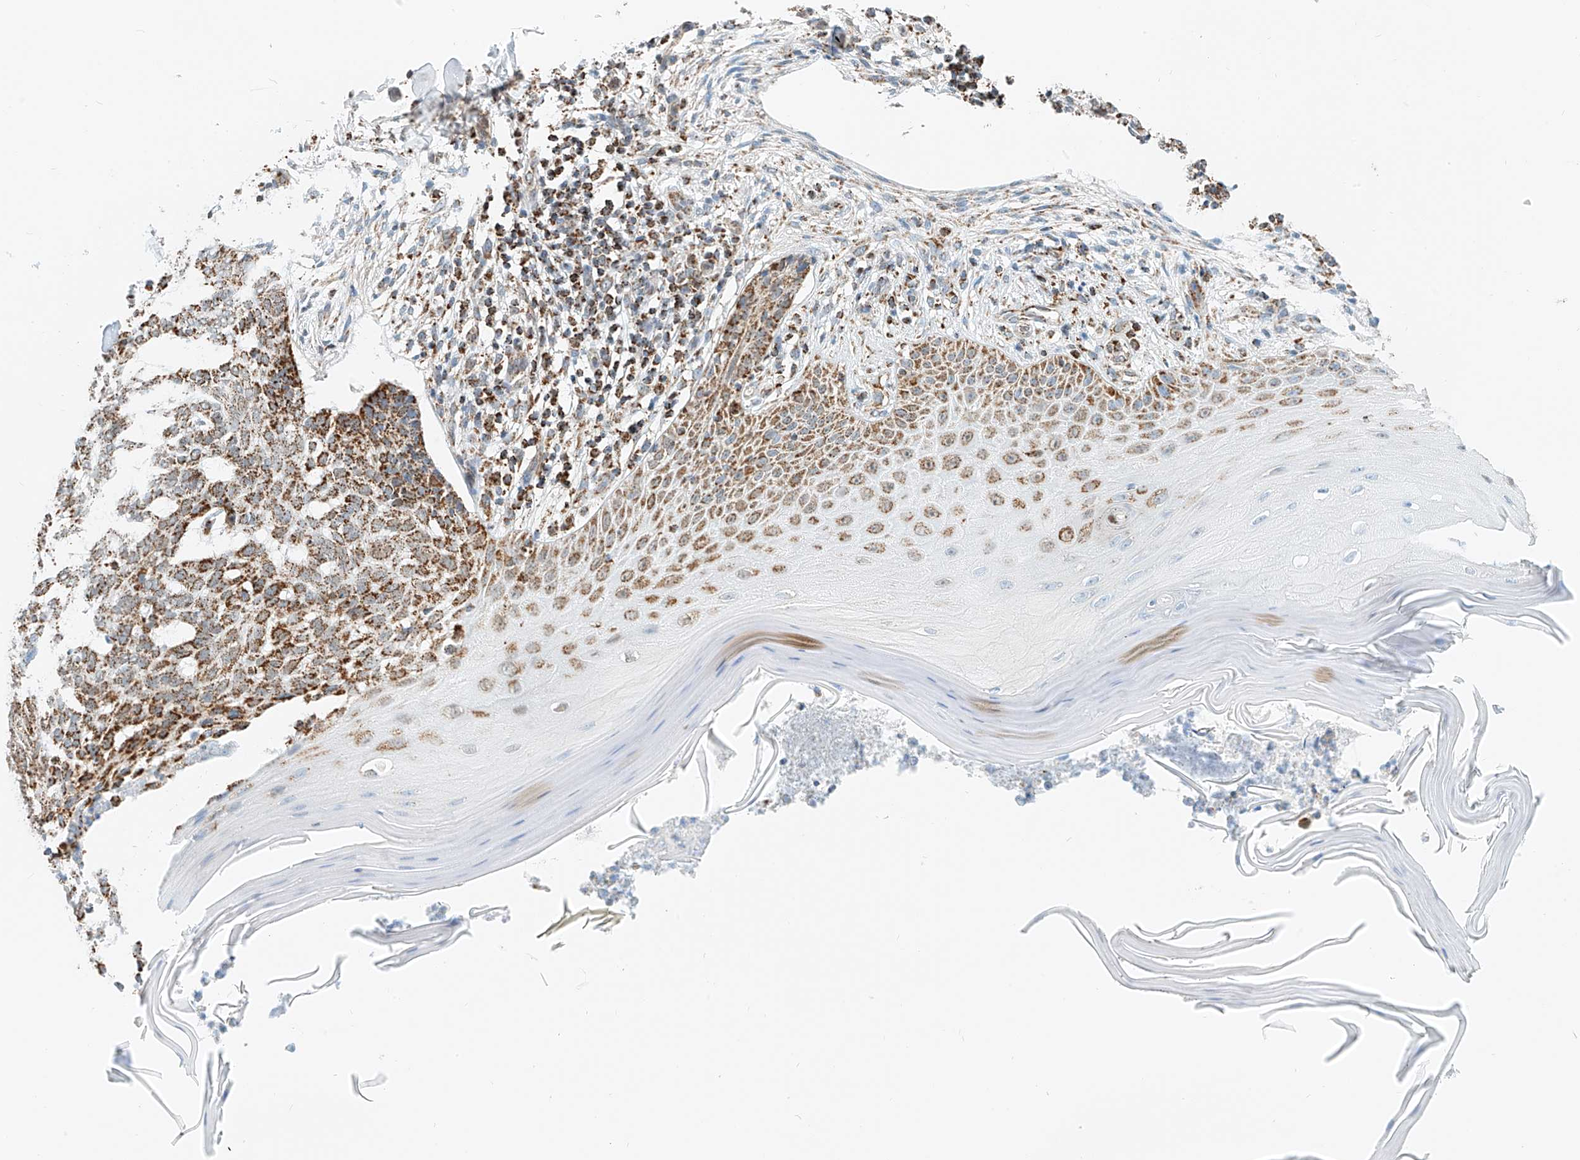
{"staining": {"intensity": "moderate", "quantity": ">75%", "location": "cytoplasmic/membranous"}, "tissue": "skin cancer", "cell_type": "Tumor cells", "image_type": "cancer", "snomed": [{"axis": "morphology", "description": "Normal tissue, NOS"}, {"axis": "morphology", "description": "Basal cell carcinoma"}, {"axis": "topography", "description": "Skin"}], "caption": "This is a micrograph of immunohistochemistry (IHC) staining of skin cancer (basal cell carcinoma), which shows moderate expression in the cytoplasmic/membranous of tumor cells.", "gene": "PPA2", "patient": {"sex": "male", "age": 50}}